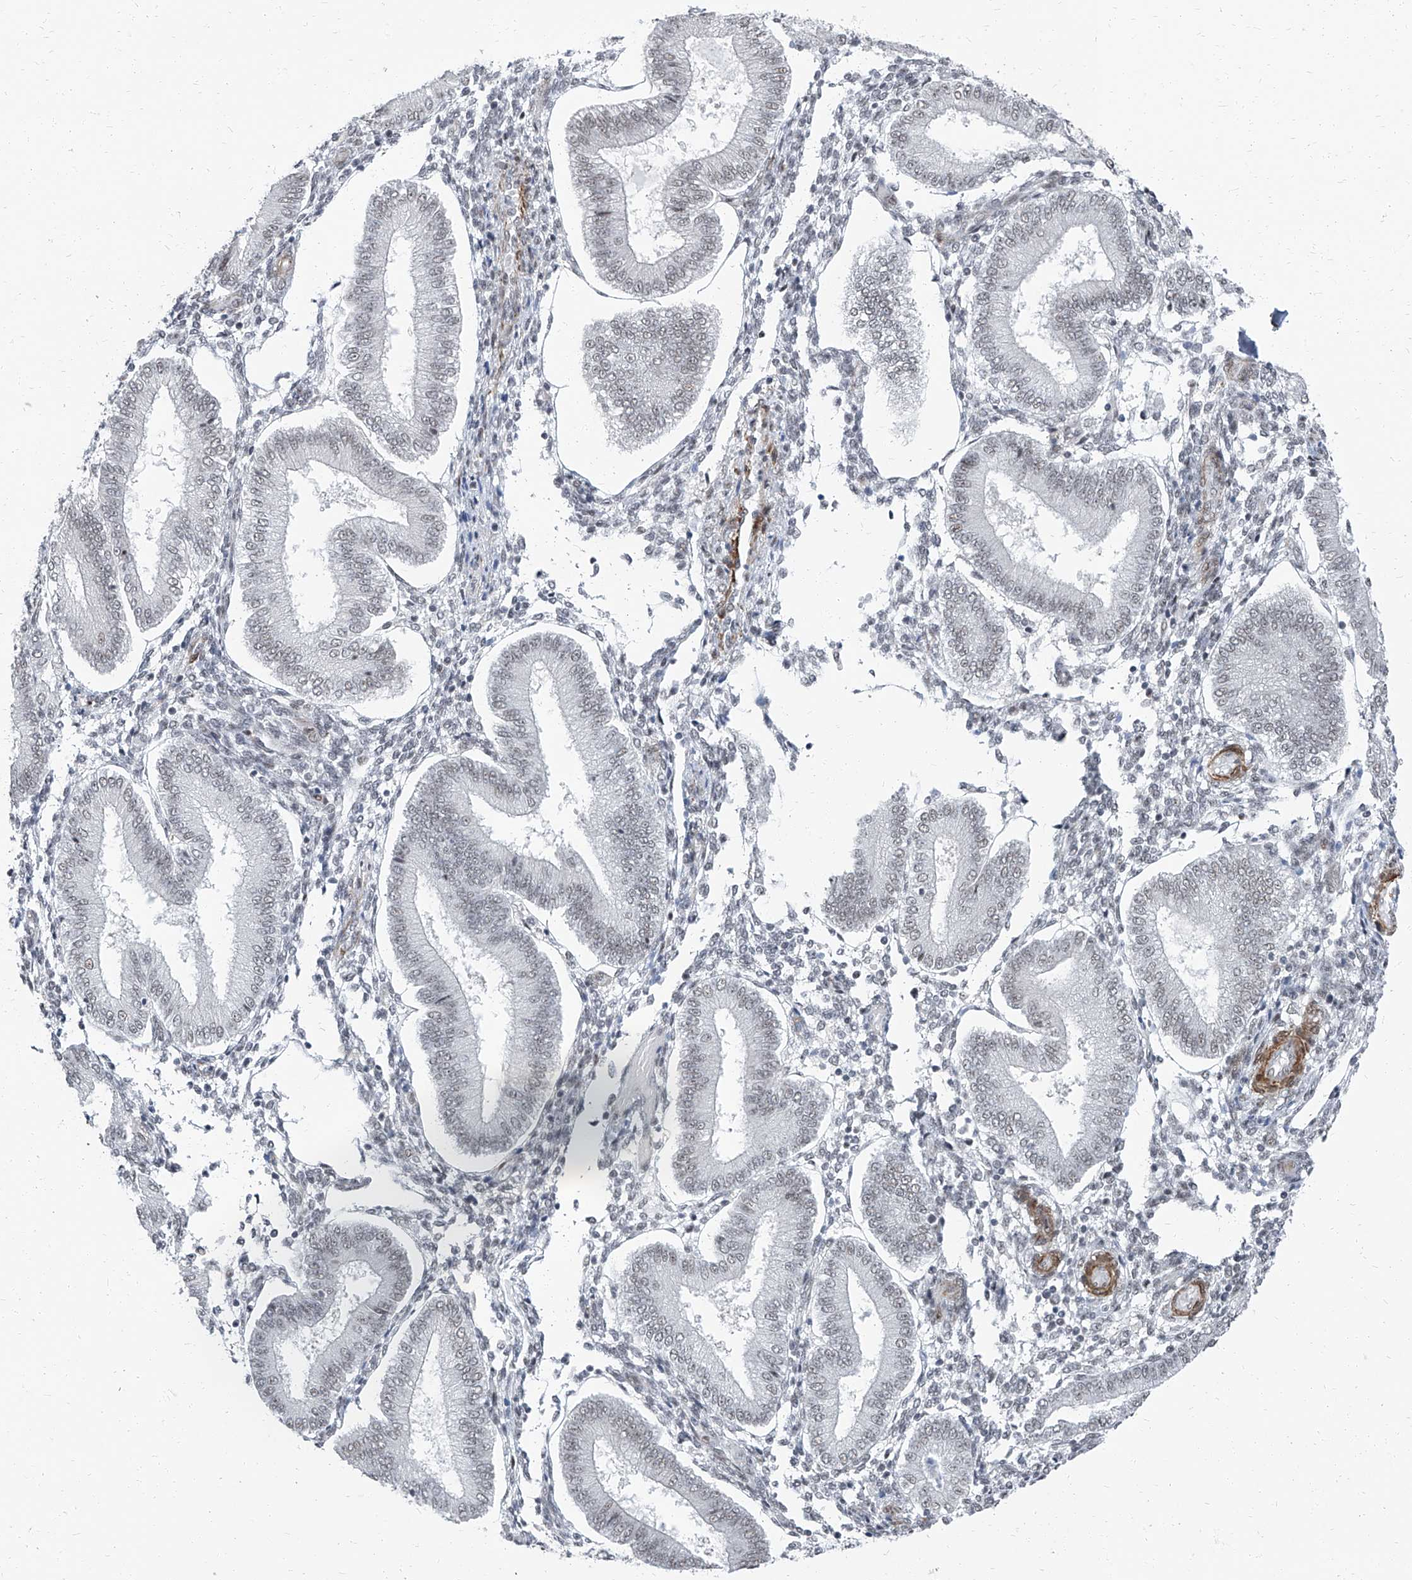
{"staining": {"intensity": "negative", "quantity": "none", "location": "none"}, "tissue": "endometrium", "cell_type": "Cells in endometrial stroma", "image_type": "normal", "snomed": [{"axis": "morphology", "description": "Normal tissue, NOS"}, {"axis": "topography", "description": "Endometrium"}], "caption": "Immunohistochemical staining of unremarkable endometrium reveals no significant expression in cells in endometrial stroma.", "gene": "TXLNB", "patient": {"sex": "female", "age": 39}}